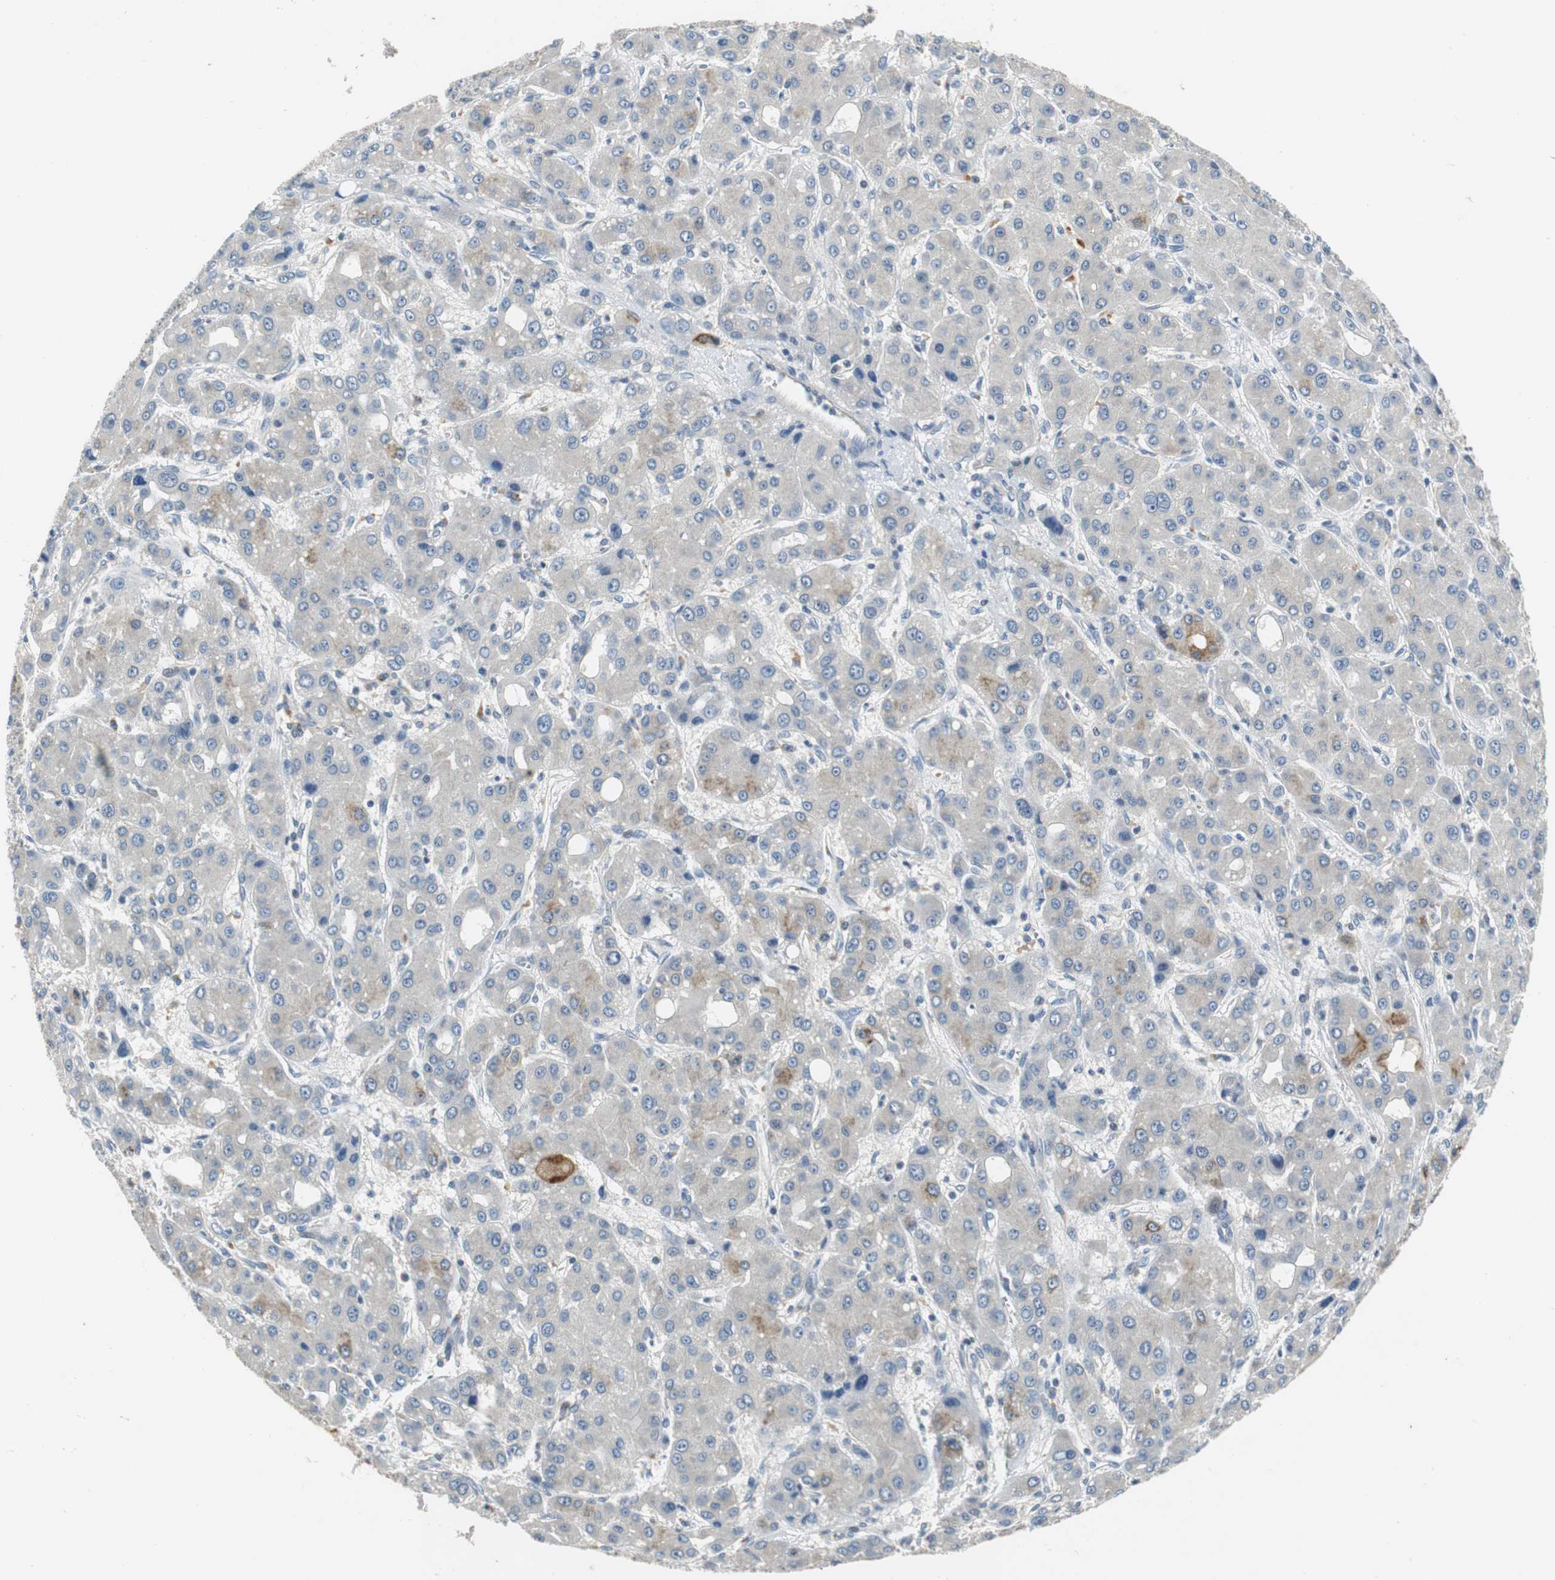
{"staining": {"intensity": "moderate", "quantity": "<25%", "location": "cytoplasmic/membranous"}, "tissue": "liver cancer", "cell_type": "Tumor cells", "image_type": "cancer", "snomed": [{"axis": "morphology", "description": "Carcinoma, Hepatocellular, NOS"}, {"axis": "topography", "description": "Liver"}], "caption": "IHC image of neoplastic tissue: human liver cancer stained using immunohistochemistry (IHC) exhibits low levels of moderate protein expression localized specifically in the cytoplasmic/membranous of tumor cells, appearing as a cytoplasmic/membranous brown color.", "gene": "GLCCI1", "patient": {"sex": "male", "age": 55}}